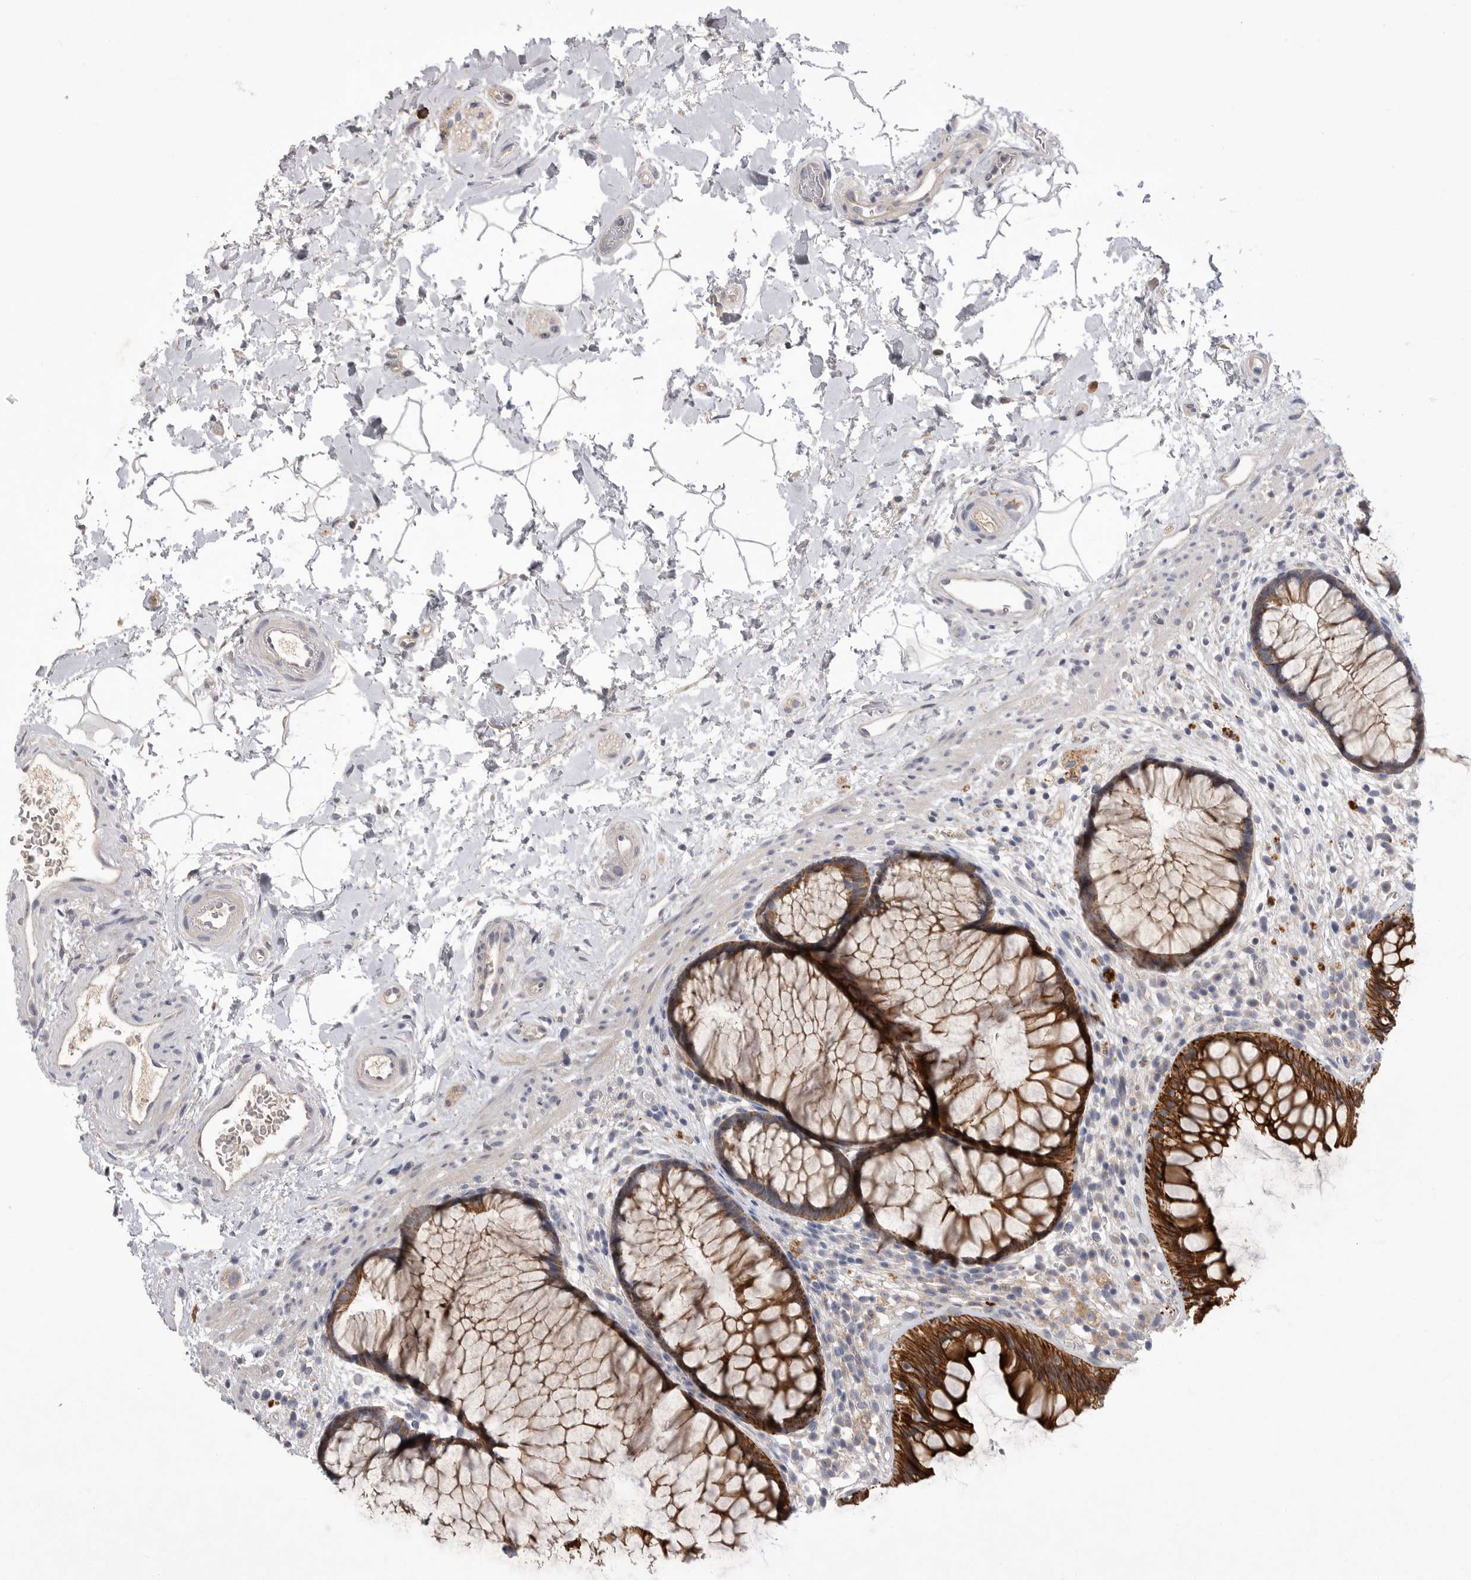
{"staining": {"intensity": "strong", "quantity": ">75%", "location": "cytoplasmic/membranous"}, "tissue": "rectum", "cell_type": "Glandular cells", "image_type": "normal", "snomed": [{"axis": "morphology", "description": "Normal tissue, NOS"}, {"axis": "topography", "description": "Rectum"}], "caption": "Brown immunohistochemical staining in normal rectum reveals strong cytoplasmic/membranous positivity in about >75% of glandular cells.", "gene": "DHDDS", "patient": {"sex": "male", "age": 51}}